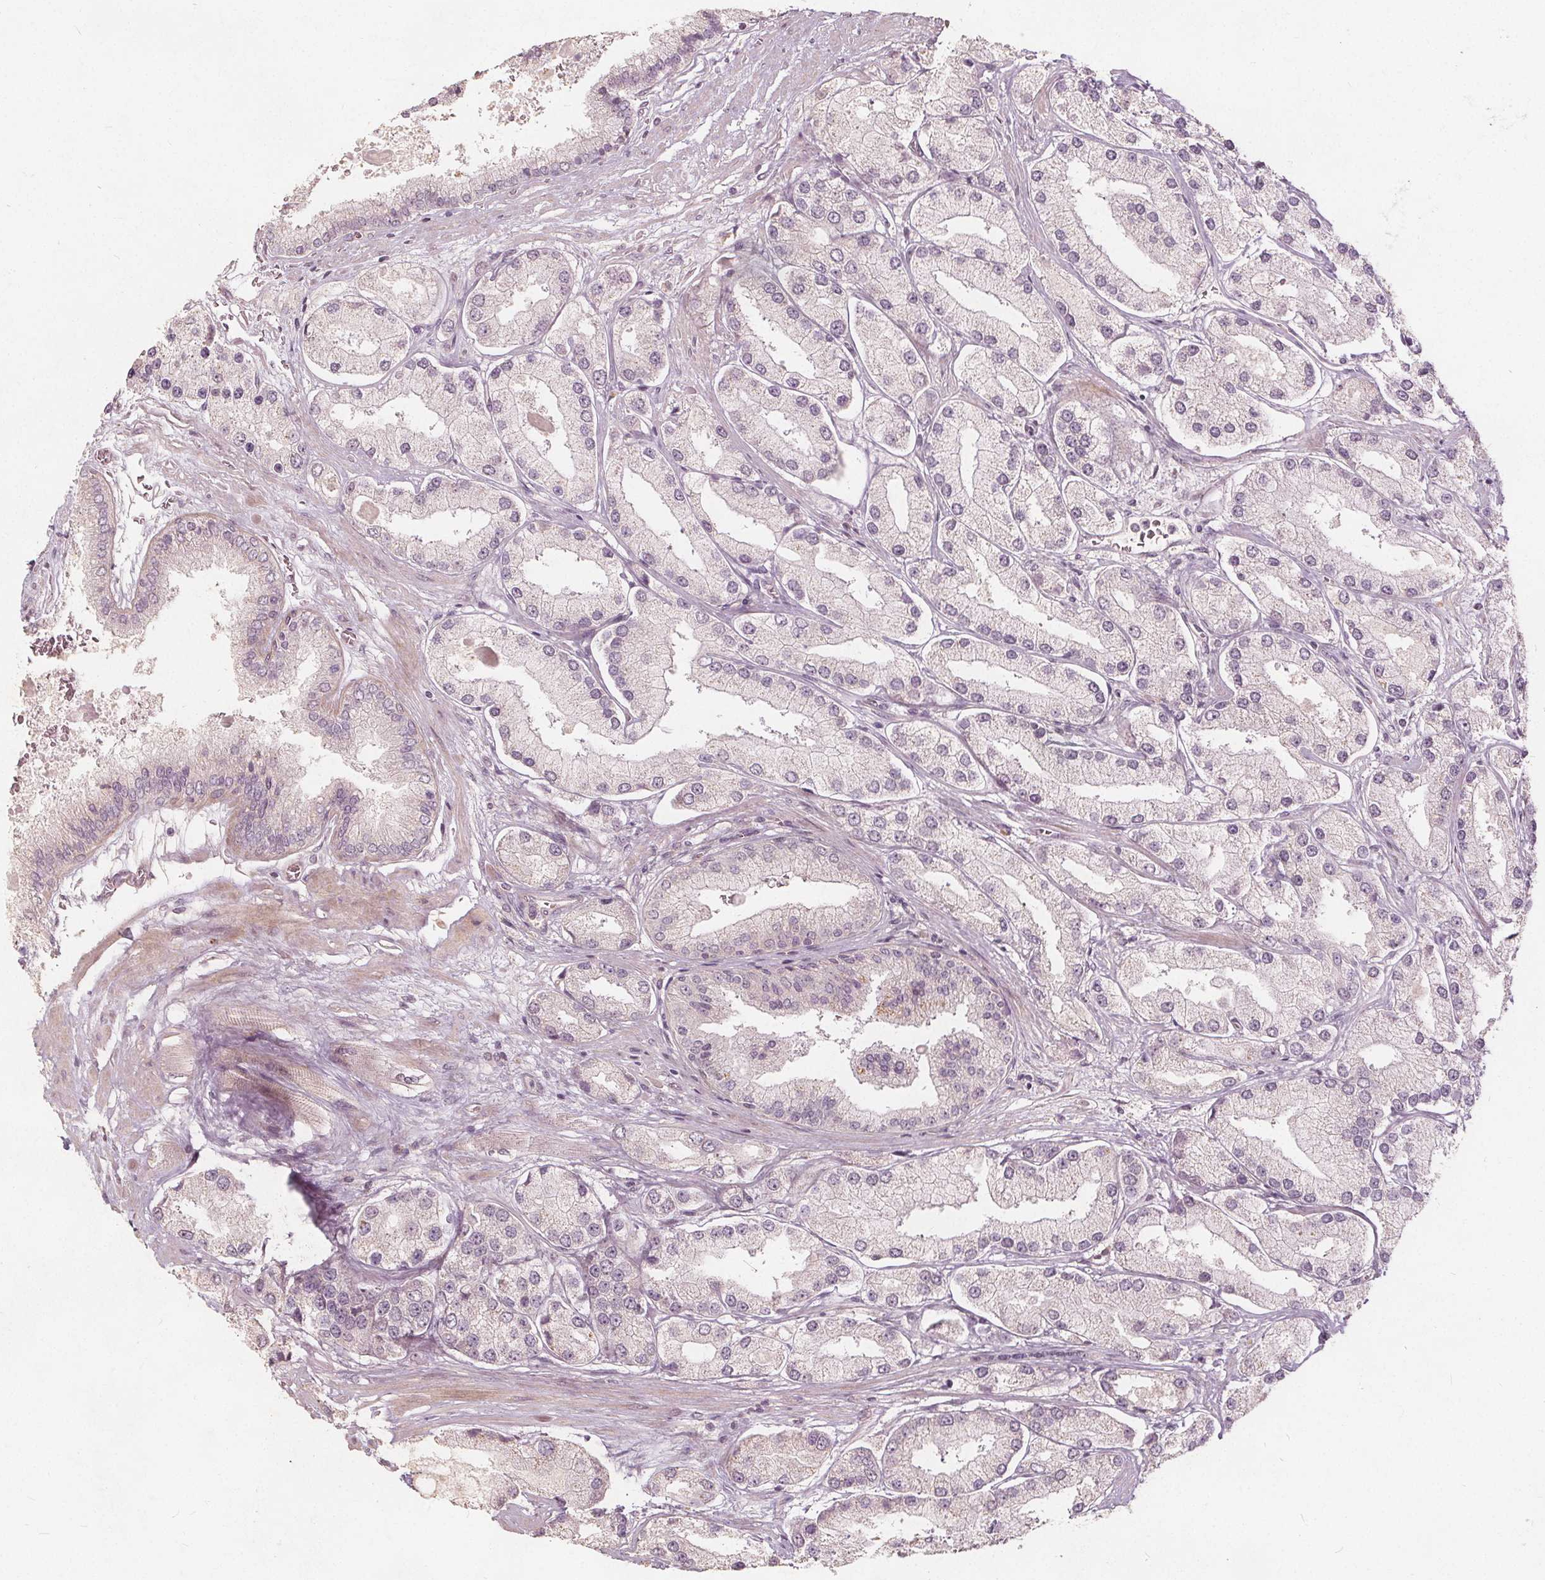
{"staining": {"intensity": "negative", "quantity": "none", "location": "none"}, "tissue": "prostate cancer", "cell_type": "Tumor cells", "image_type": "cancer", "snomed": [{"axis": "morphology", "description": "Adenocarcinoma, High grade"}, {"axis": "topography", "description": "Prostate"}], "caption": "The photomicrograph shows no significant staining in tumor cells of prostate cancer (high-grade adenocarcinoma).", "gene": "PTPRT", "patient": {"sex": "male", "age": 67}}